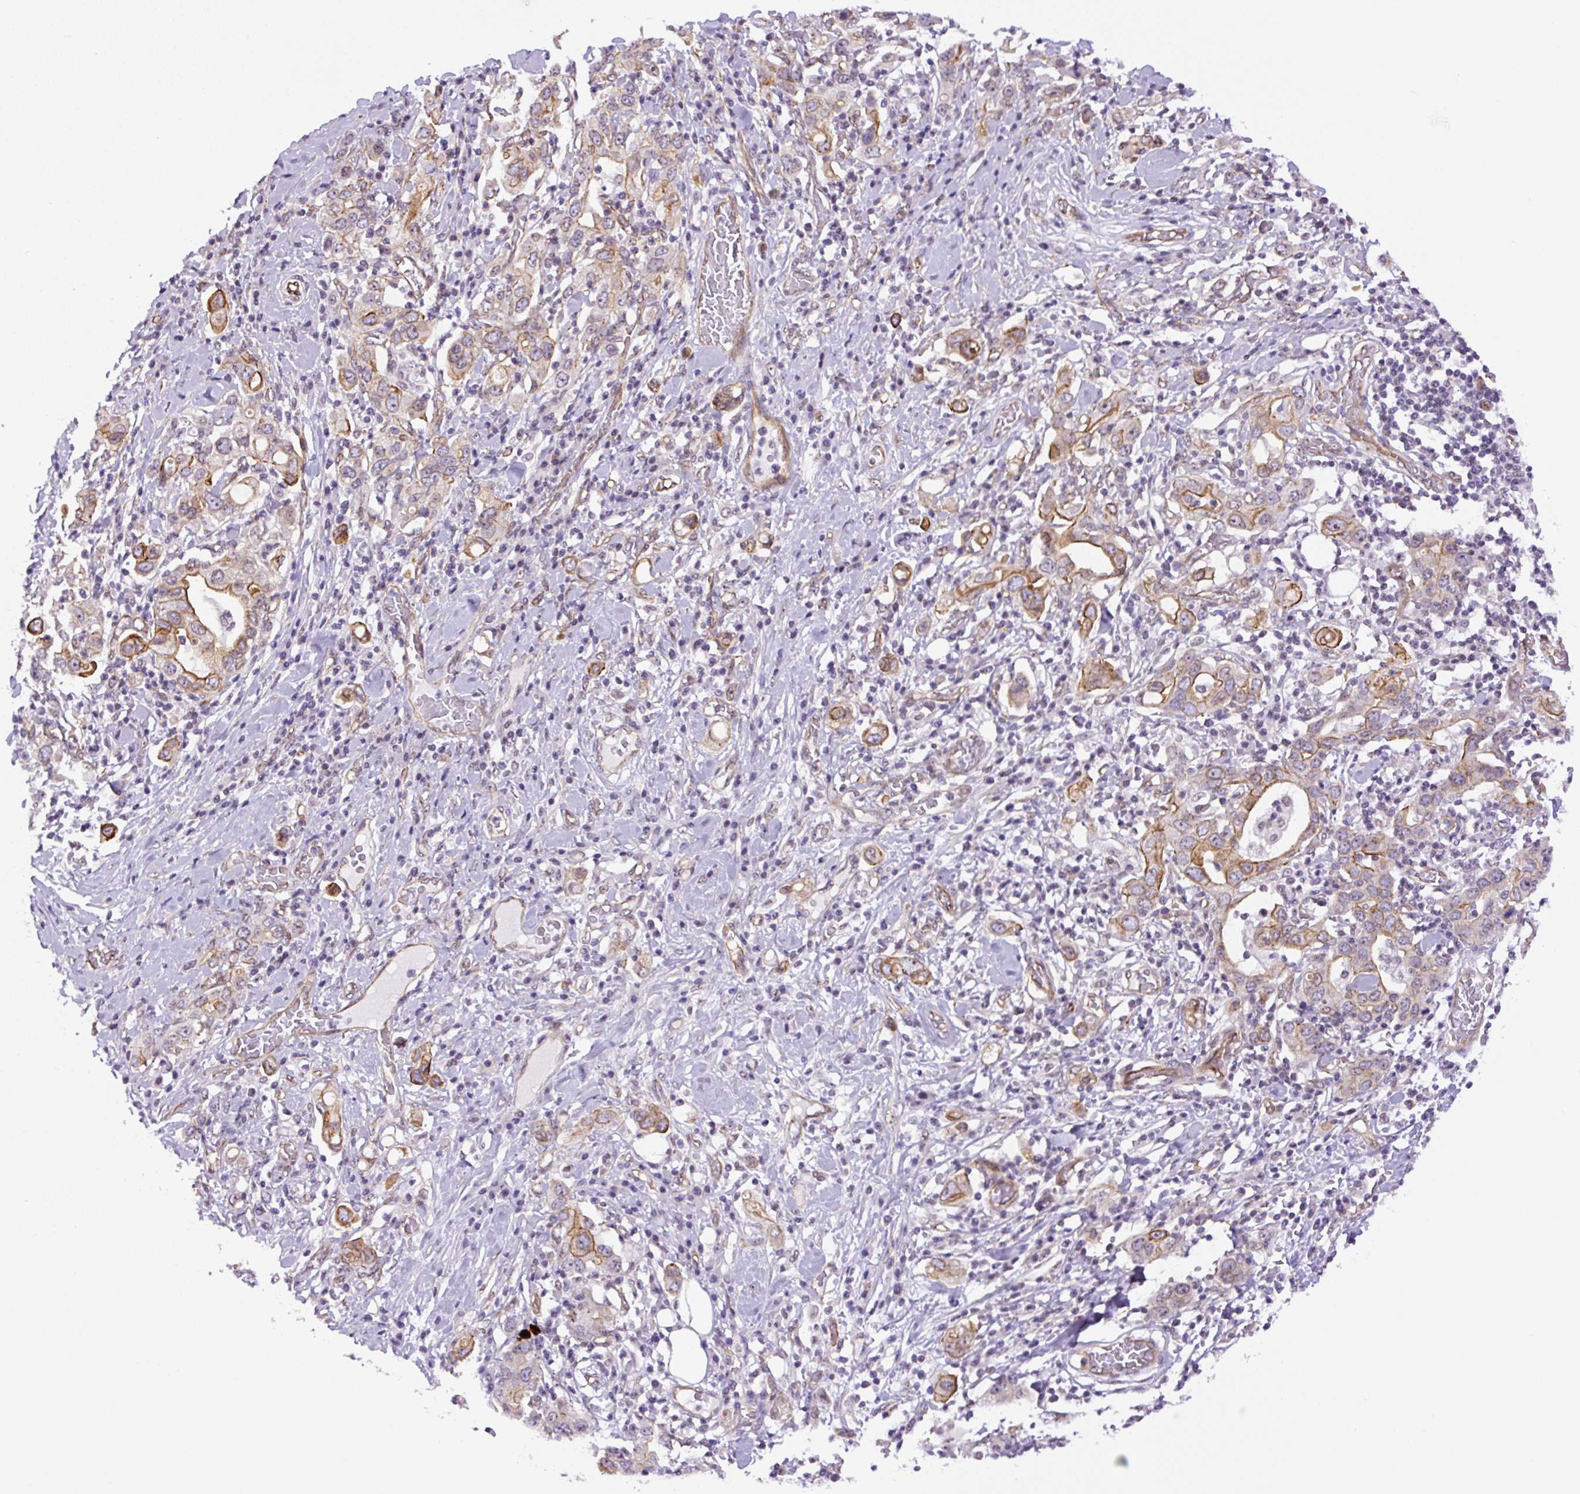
{"staining": {"intensity": "moderate", "quantity": "25%-75%", "location": "cytoplasmic/membranous"}, "tissue": "stomach cancer", "cell_type": "Tumor cells", "image_type": "cancer", "snomed": [{"axis": "morphology", "description": "Adenocarcinoma, NOS"}, {"axis": "topography", "description": "Stomach, upper"}], "caption": "High-power microscopy captured an immunohistochemistry (IHC) histopathology image of stomach cancer (adenocarcinoma), revealing moderate cytoplasmic/membranous expression in about 25%-75% of tumor cells. Using DAB (3,3'-diaminobenzidine) (brown) and hematoxylin (blue) stains, captured at high magnification using brightfield microscopy.", "gene": "MYO5C", "patient": {"sex": "male", "age": 62}}